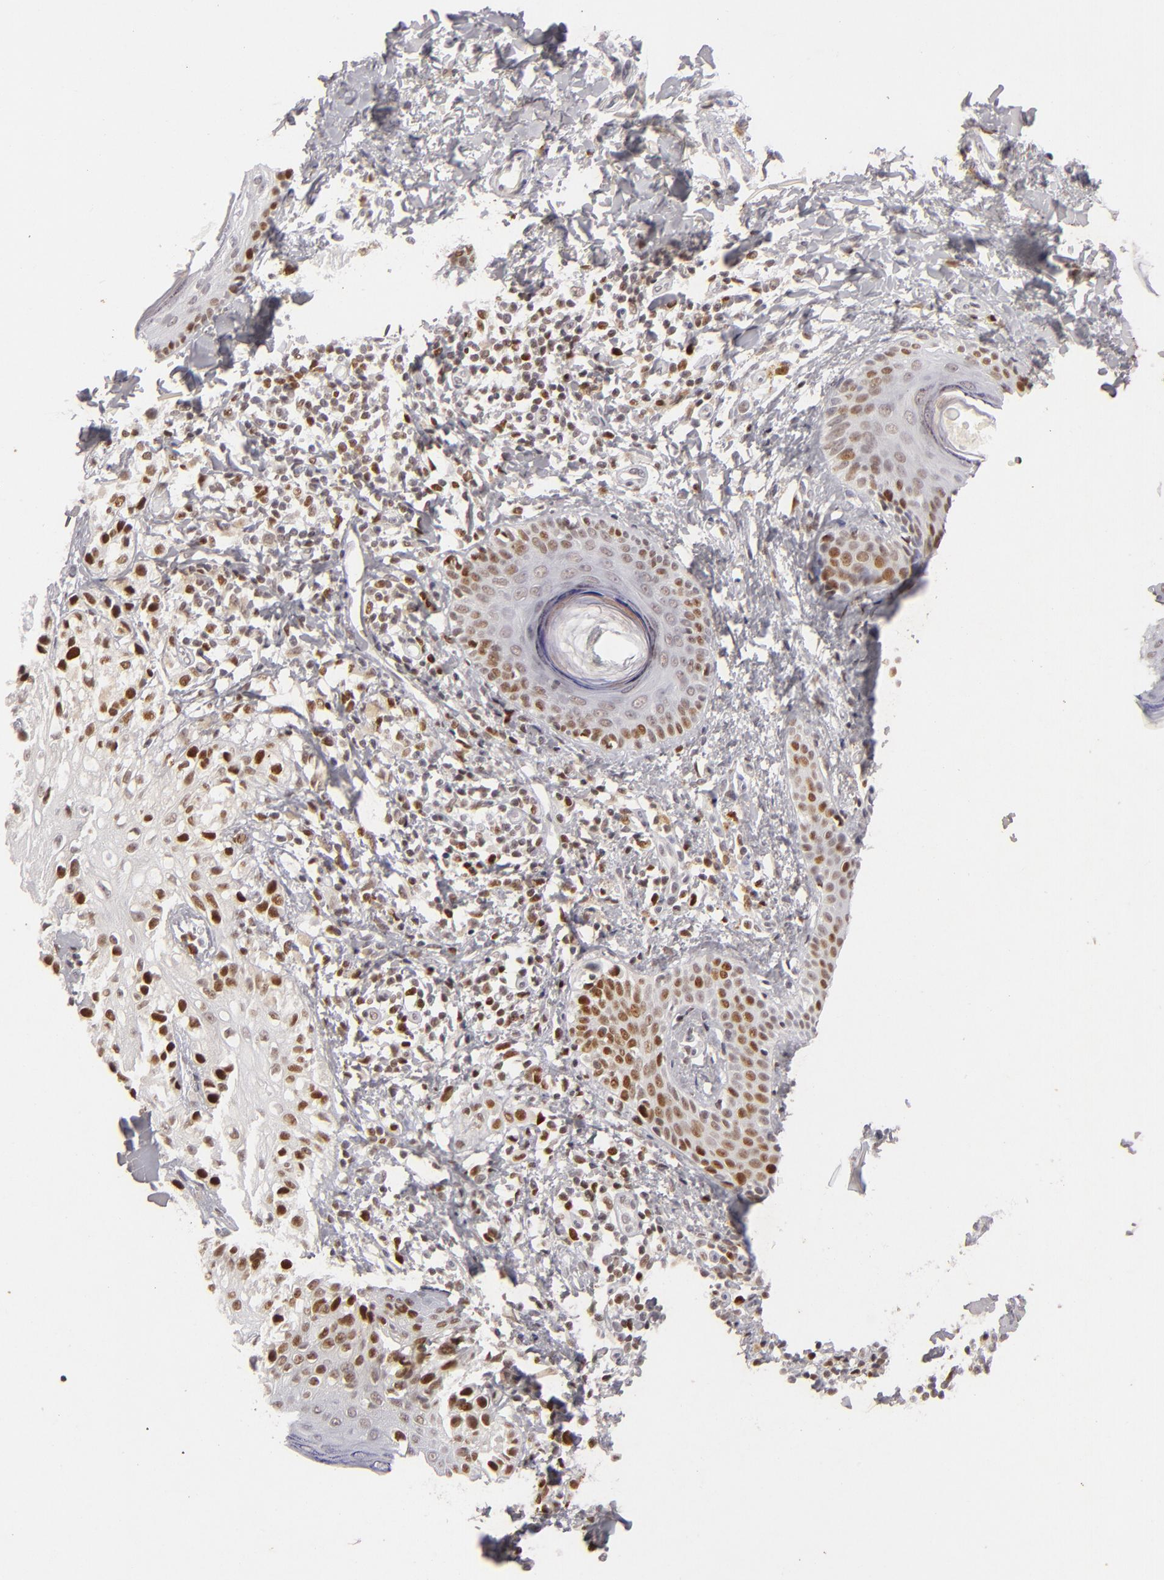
{"staining": {"intensity": "strong", "quantity": ">75%", "location": "nuclear"}, "tissue": "melanoma", "cell_type": "Tumor cells", "image_type": "cancer", "snomed": [{"axis": "morphology", "description": "Malignant melanoma, NOS"}, {"axis": "topography", "description": "Skin"}], "caption": "Human melanoma stained for a protein (brown) reveals strong nuclear positive positivity in approximately >75% of tumor cells.", "gene": "FEN1", "patient": {"sex": "male", "age": 23}}